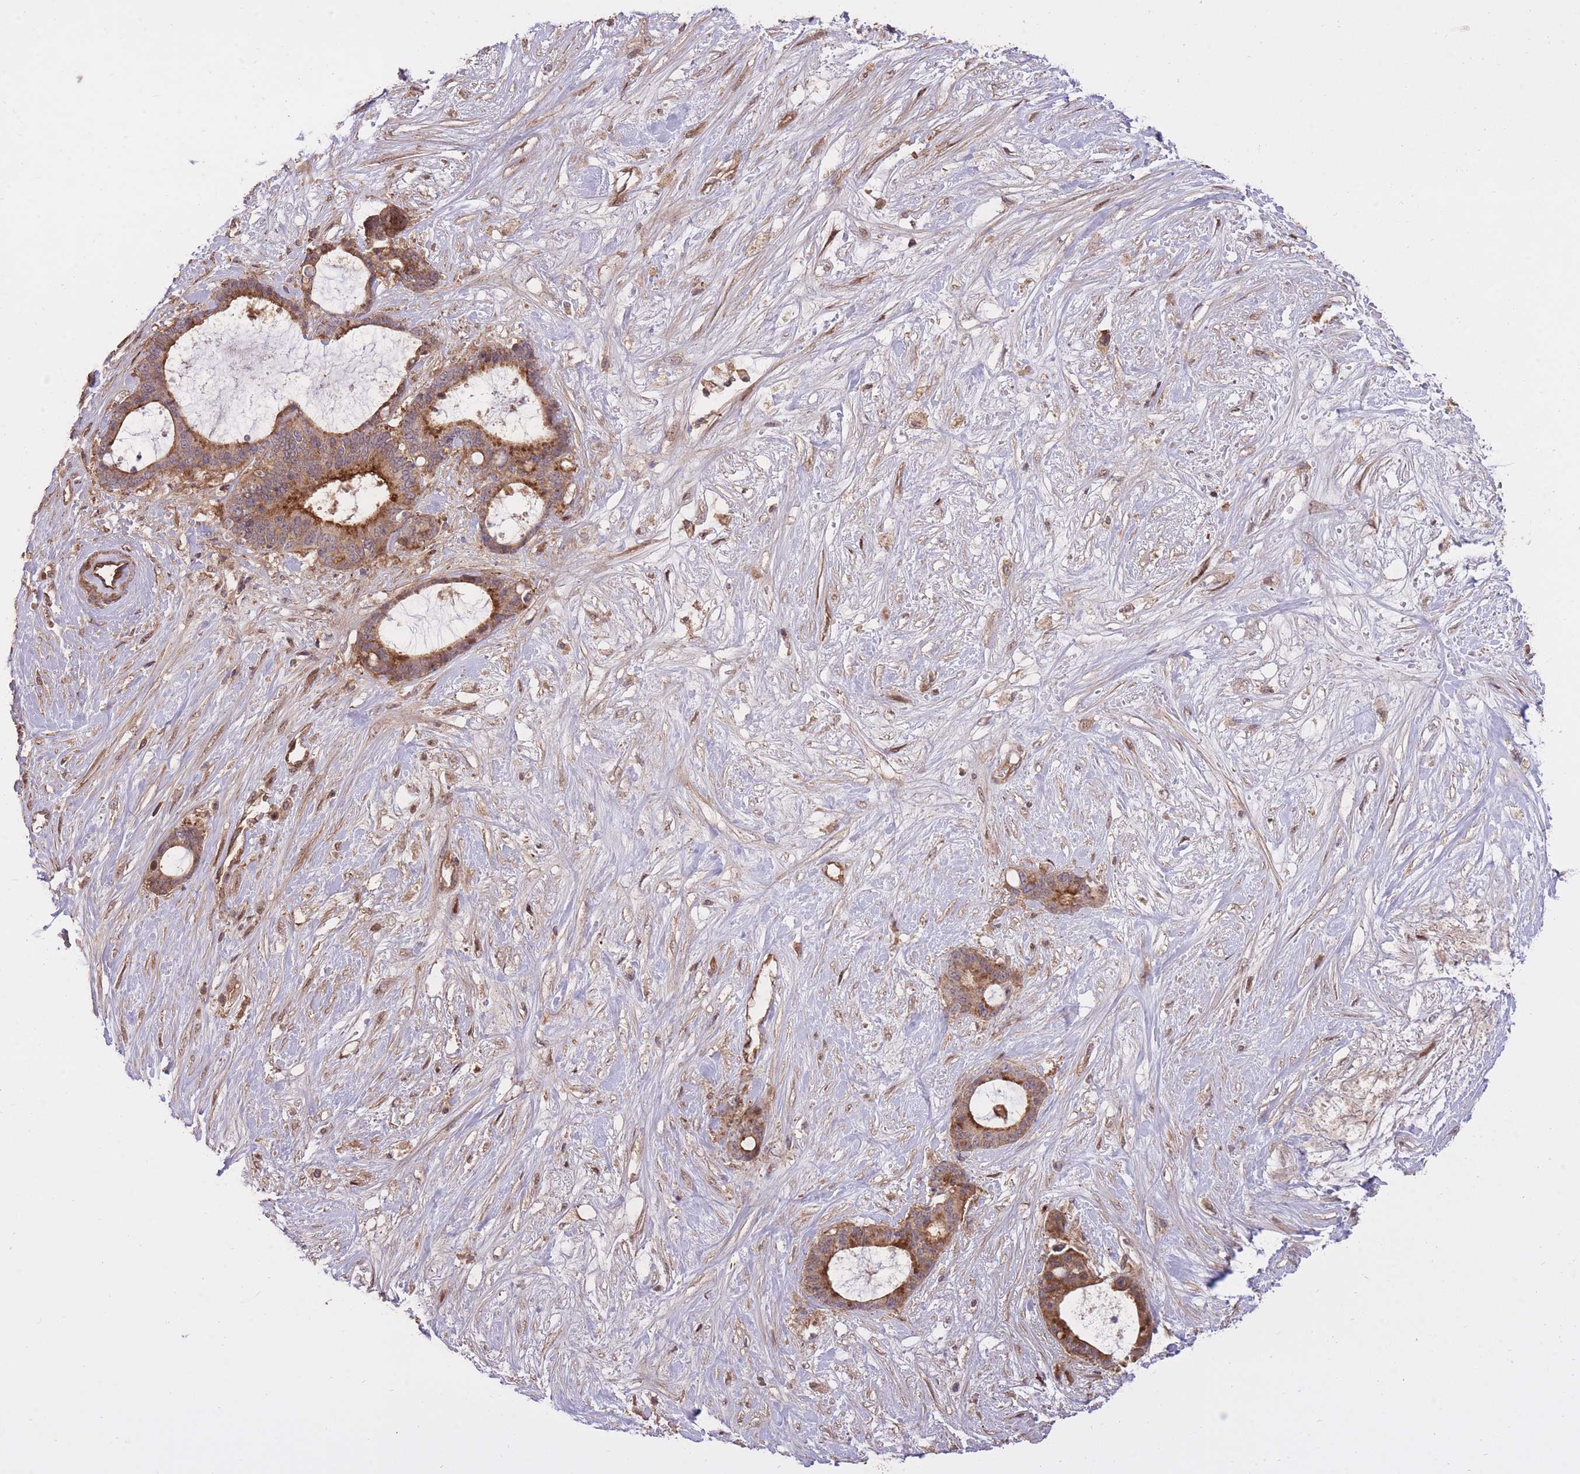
{"staining": {"intensity": "strong", "quantity": "25%-75%", "location": "cytoplasmic/membranous"}, "tissue": "liver cancer", "cell_type": "Tumor cells", "image_type": "cancer", "snomed": [{"axis": "morphology", "description": "Normal tissue, NOS"}, {"axis": "morphology", "description": "Cholangiocarcinoma"}, {"axis": "topography", "description": "Liver"}, {"axis": "topography", "description": "Peripheral nerve tissue"}], "caption": "Liver cholangiocarcinoma was stained to show a protein in brown. There is high levels of strong cytoplasmic/membranous staining in approximately 25%-75% of tumor cells. The staining was performed using DAB, with brown indicating positive protein expression. Nuclei are stained blue with hematoxylin.", "gene": "PLD1", "patient": {"sex": "female", "age": 73}}